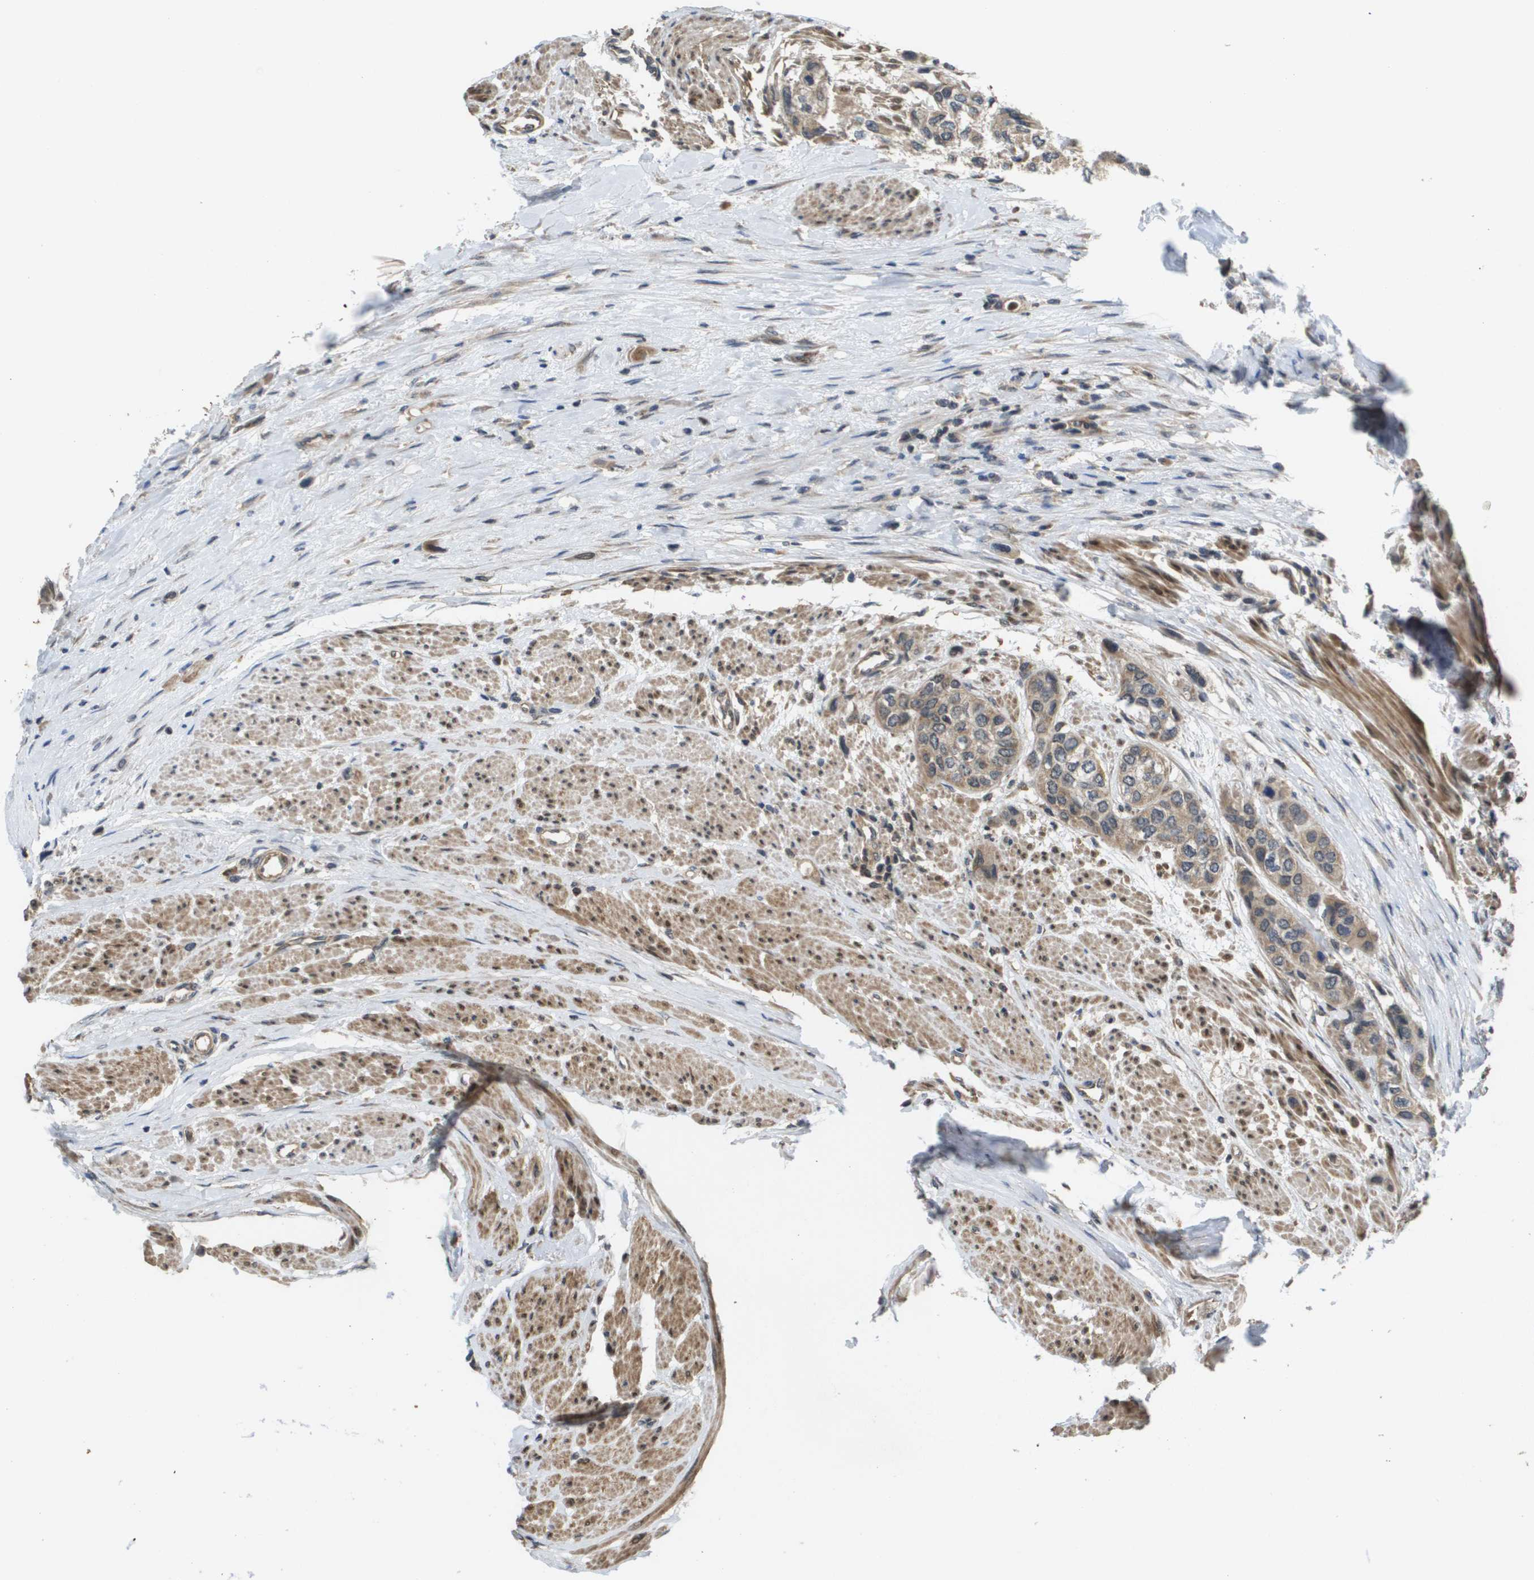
{"staining": {"intensity": "weak", "quantity": "<25%", "location": "cytoplasmic/membranous"}, "tissue": "urothelial cancer", "cell_type": "Tumor cells", "image_type": "cancer", "snomed": [{"axis": "morphology", "description": "Urothelial carcinoma, High grade"}, {"axis": "topography", "description": "Urinary bladder"}], "caption": "IHC micrograph of neoplastic tissue: urothelial cancer stained with DAB shows no significant protein staining in tumor cells.", "gene": "RBM38", "patient": {"sex": "female", "age": 56}}